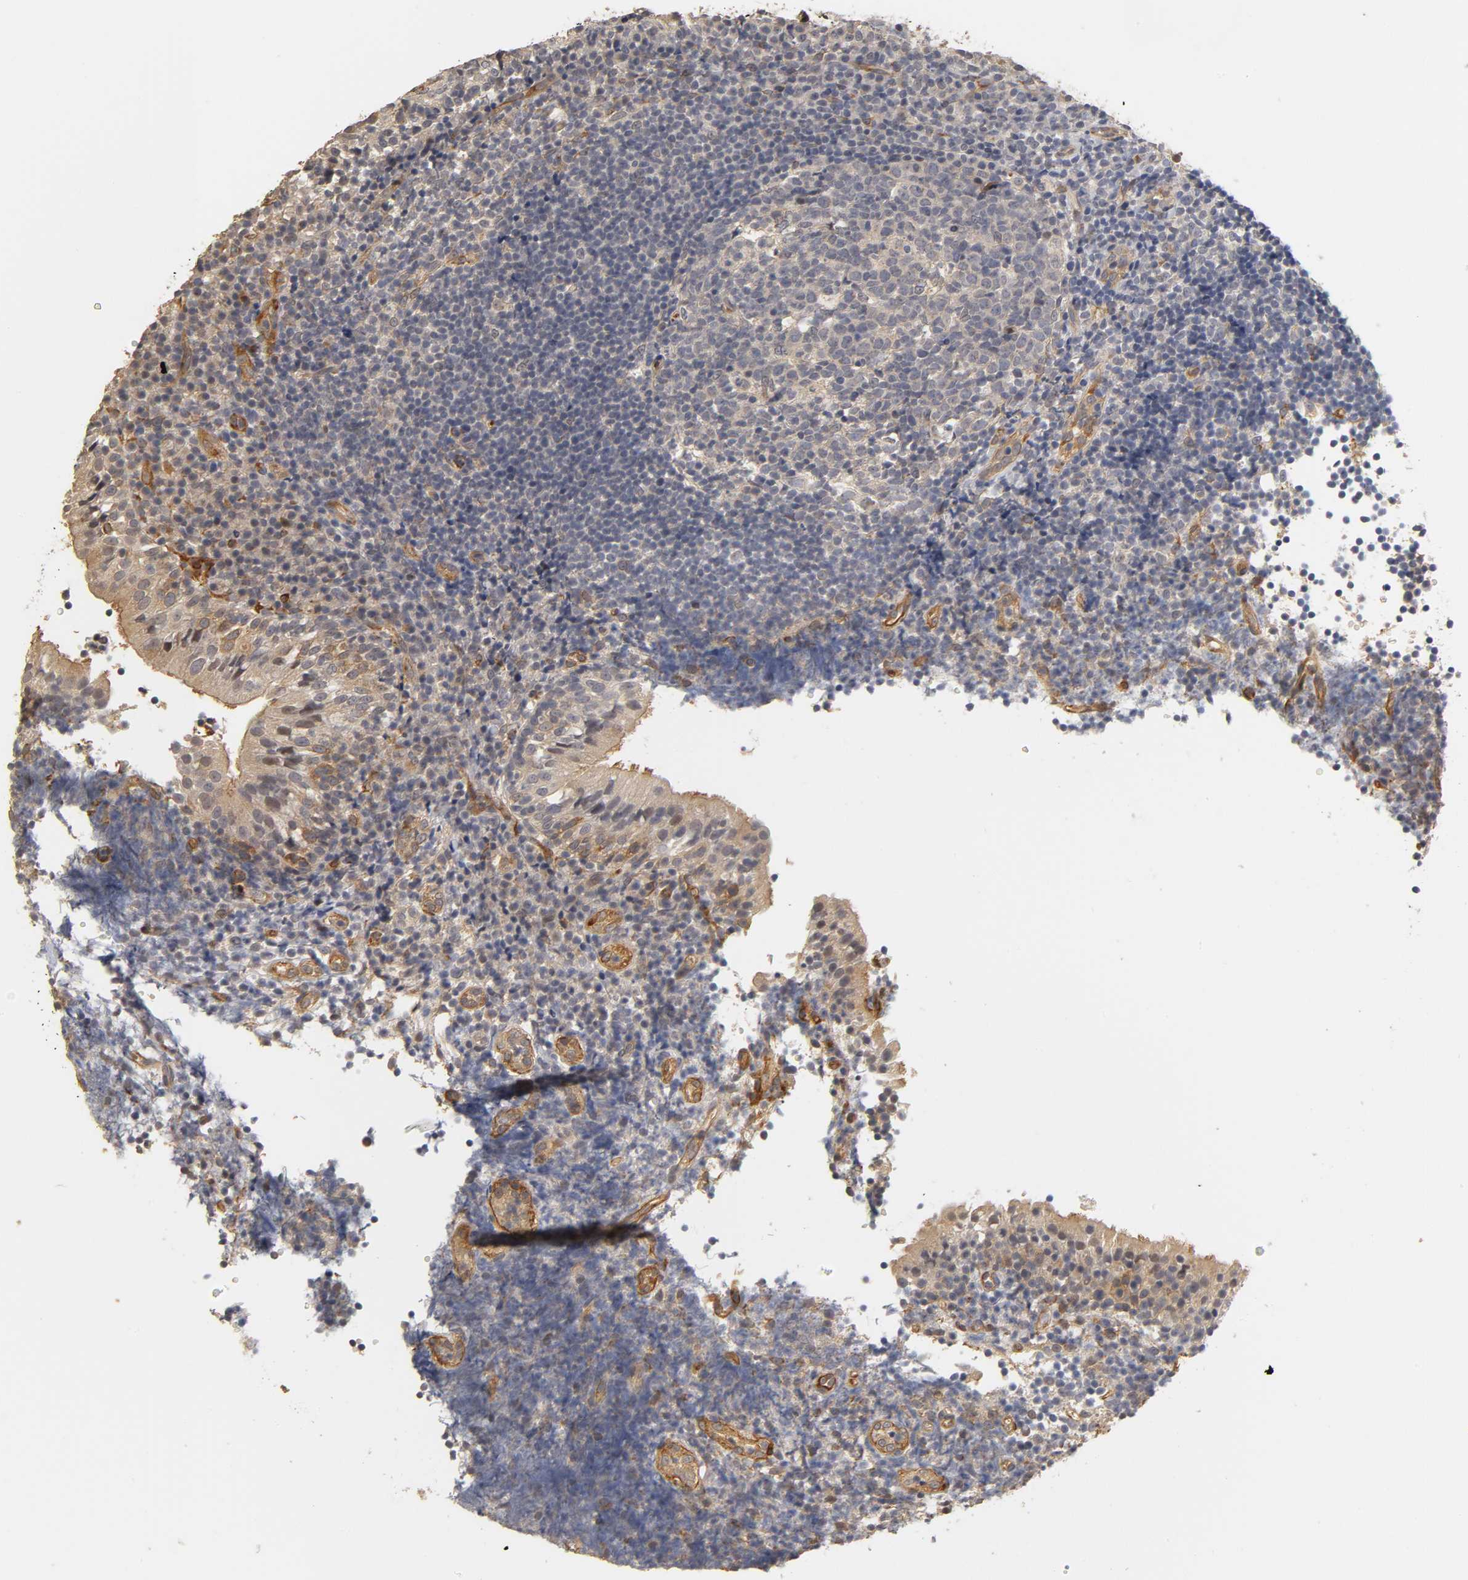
{"staining": {"intensity": "weak", "quantity": ">75%", "location": "cytoplasmic/membranous"}, "tissue": "tonsil", "cell_type": "Germinal center cells", "image_type": "normal", "snomed": [{"axis": "morphology", "description": "Normal tissue, NOS"}, {"axis": "topography", "description": "Tonsil"}], "caption": "A micrograph of human tonsil stained for a protein reveals weak cytoplasmic/membranous brown staining in germinal center cells. The staining was performed using DAB (3,3'-diaminobenzidine), with brown indicating positive protein expression. Nuclei are stained blue with hematoxylin.", "gene": "LAMB1", "patient": {"sex": "female", "age": 40}}